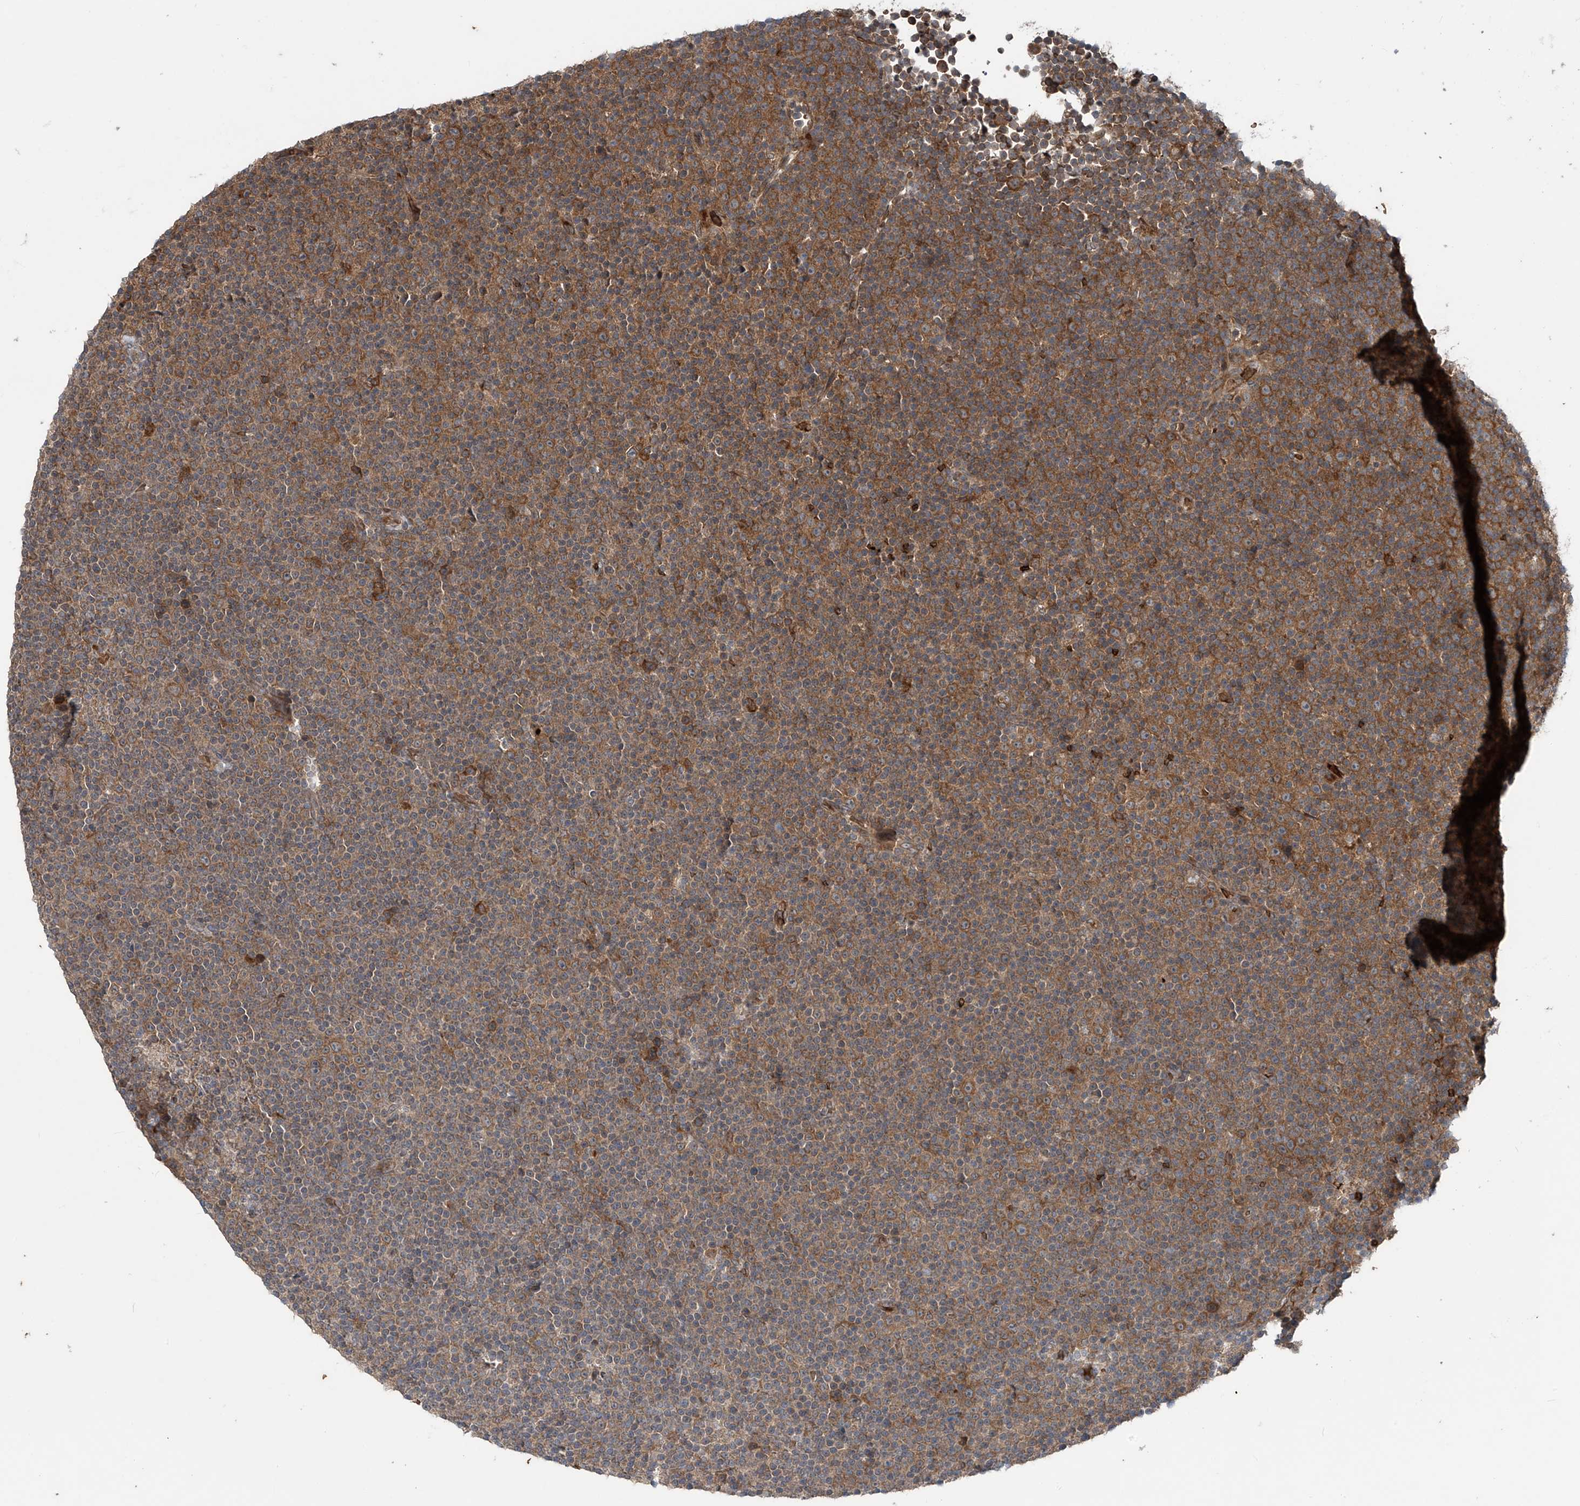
{"staining": {"intensity": "moderate", "quantity": "25%-75%", "location": "cytoplasmic/membranous"}, "tissue": "lymphoma", "cell_type": "Tumor cells", "image_type": "cancer", "snomed": [{"axis": "morphology", "description": "Malignant lymphoma, non-Hodgkin's type, Low grade"}, {"axis": "topography", "description": "Lymph node"}], "caption": "DAB (3,3'-diaminobenzidine) immunohistochemical staining of human lymphoma exhibits moderate cytoplasmic/membranous protein staining in about 25%-75% of tumor cells.", "gene": "ZDHHC9", "patient": {"sex": "female", "age": 67}}